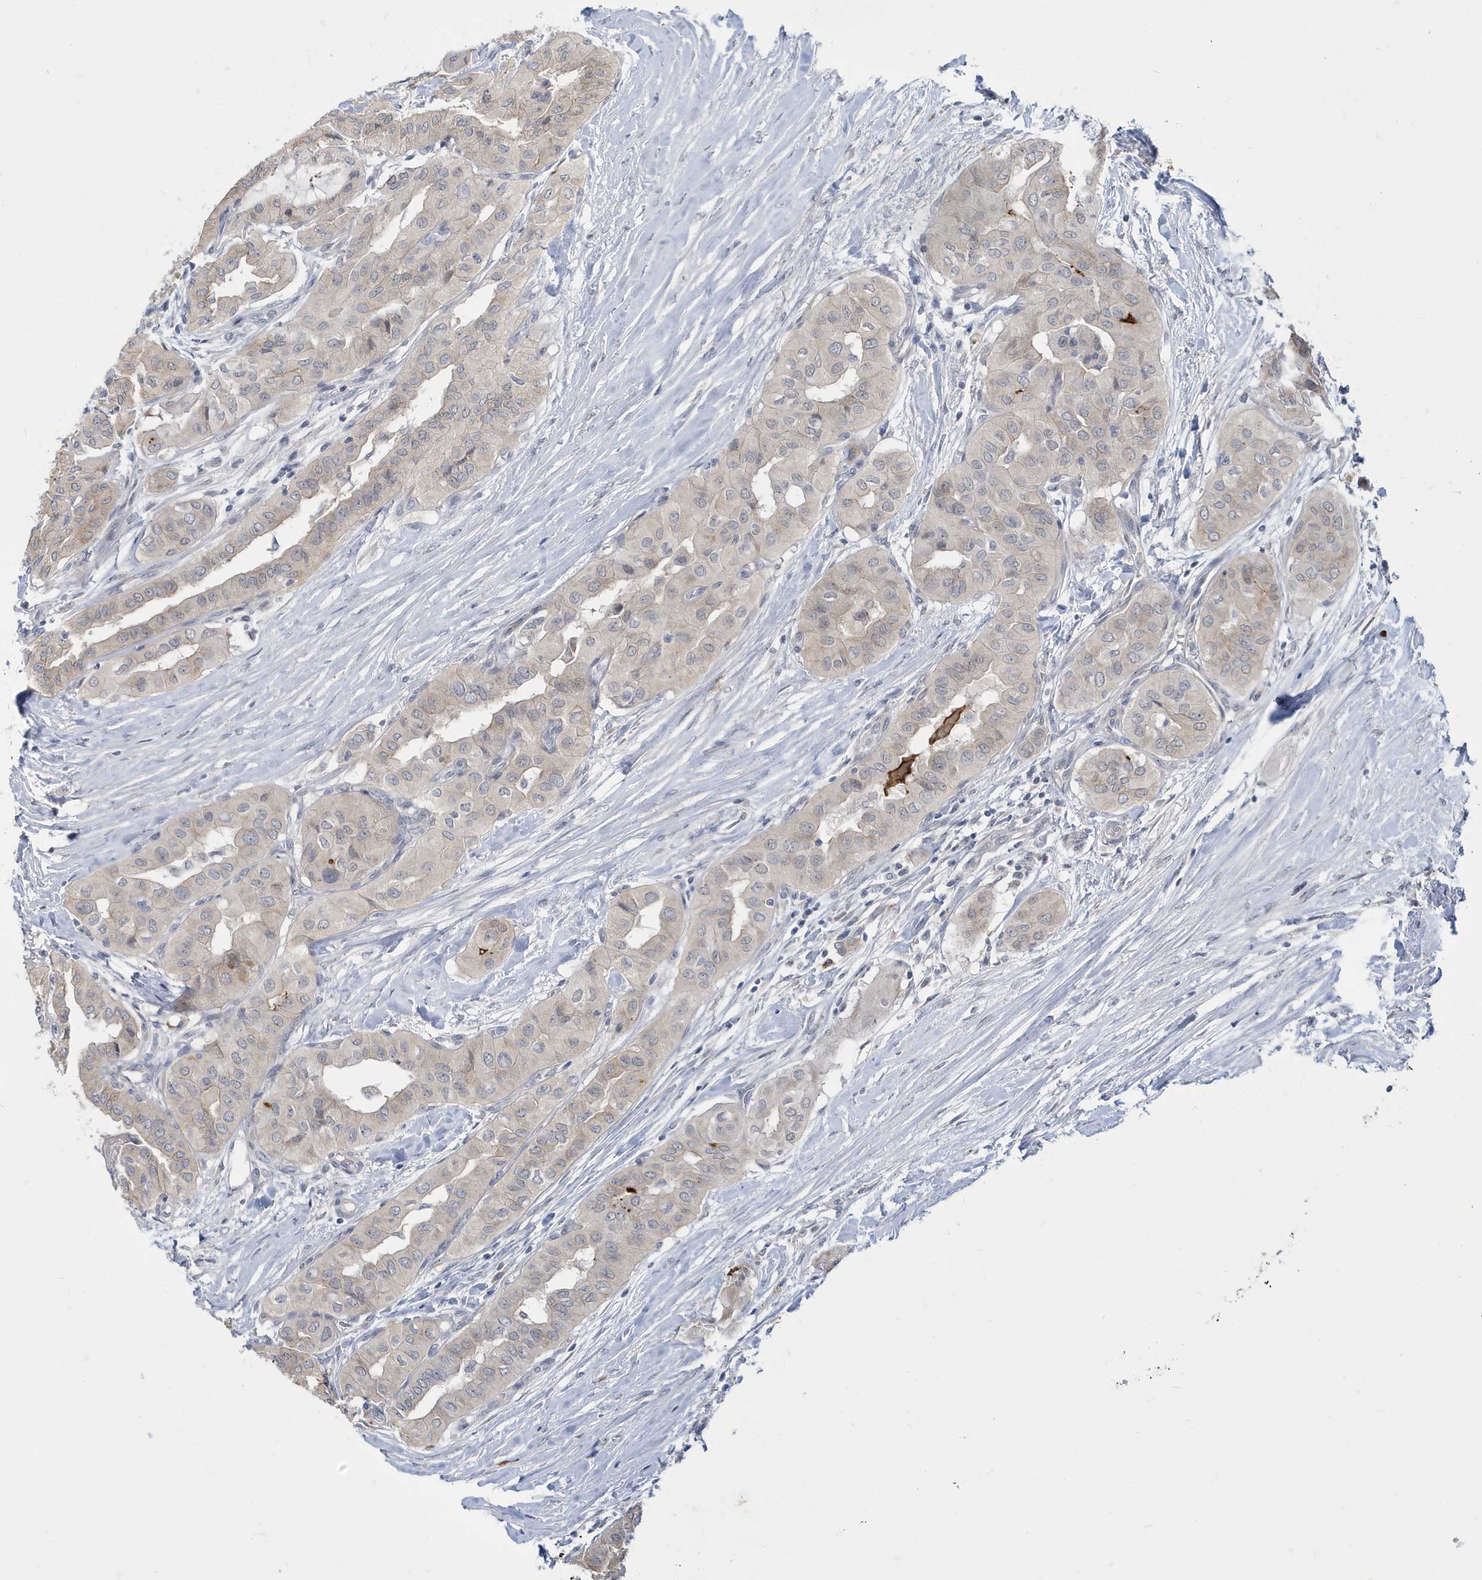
{"staining": {"intensity": "weak", "quantity": "<25%", "location": "cytoplasmic/membranous"}, "tissue": "thyroid cancer", "cell_type": "Tumor cells", "image_type": "cancer", "snomed": [{"axis": "morphology", "description": "Papillary adenocarcinoma, NOS"}, {"axis": "topography", "description": "Thyroid gland"}], "caption": "This histopathology image is of thyroid cancer stained with immunohistochemistry (IHC) to label a protein in brown with the nuclei are counter-stained blue. There is no positivity in tumor cells. (Brightfield microscopy of DAB (3,3'-diaminobenzidine) IHC at high magnification).", "gene": "ZNF654", "patient": {"sex": "female", "age": 59}}